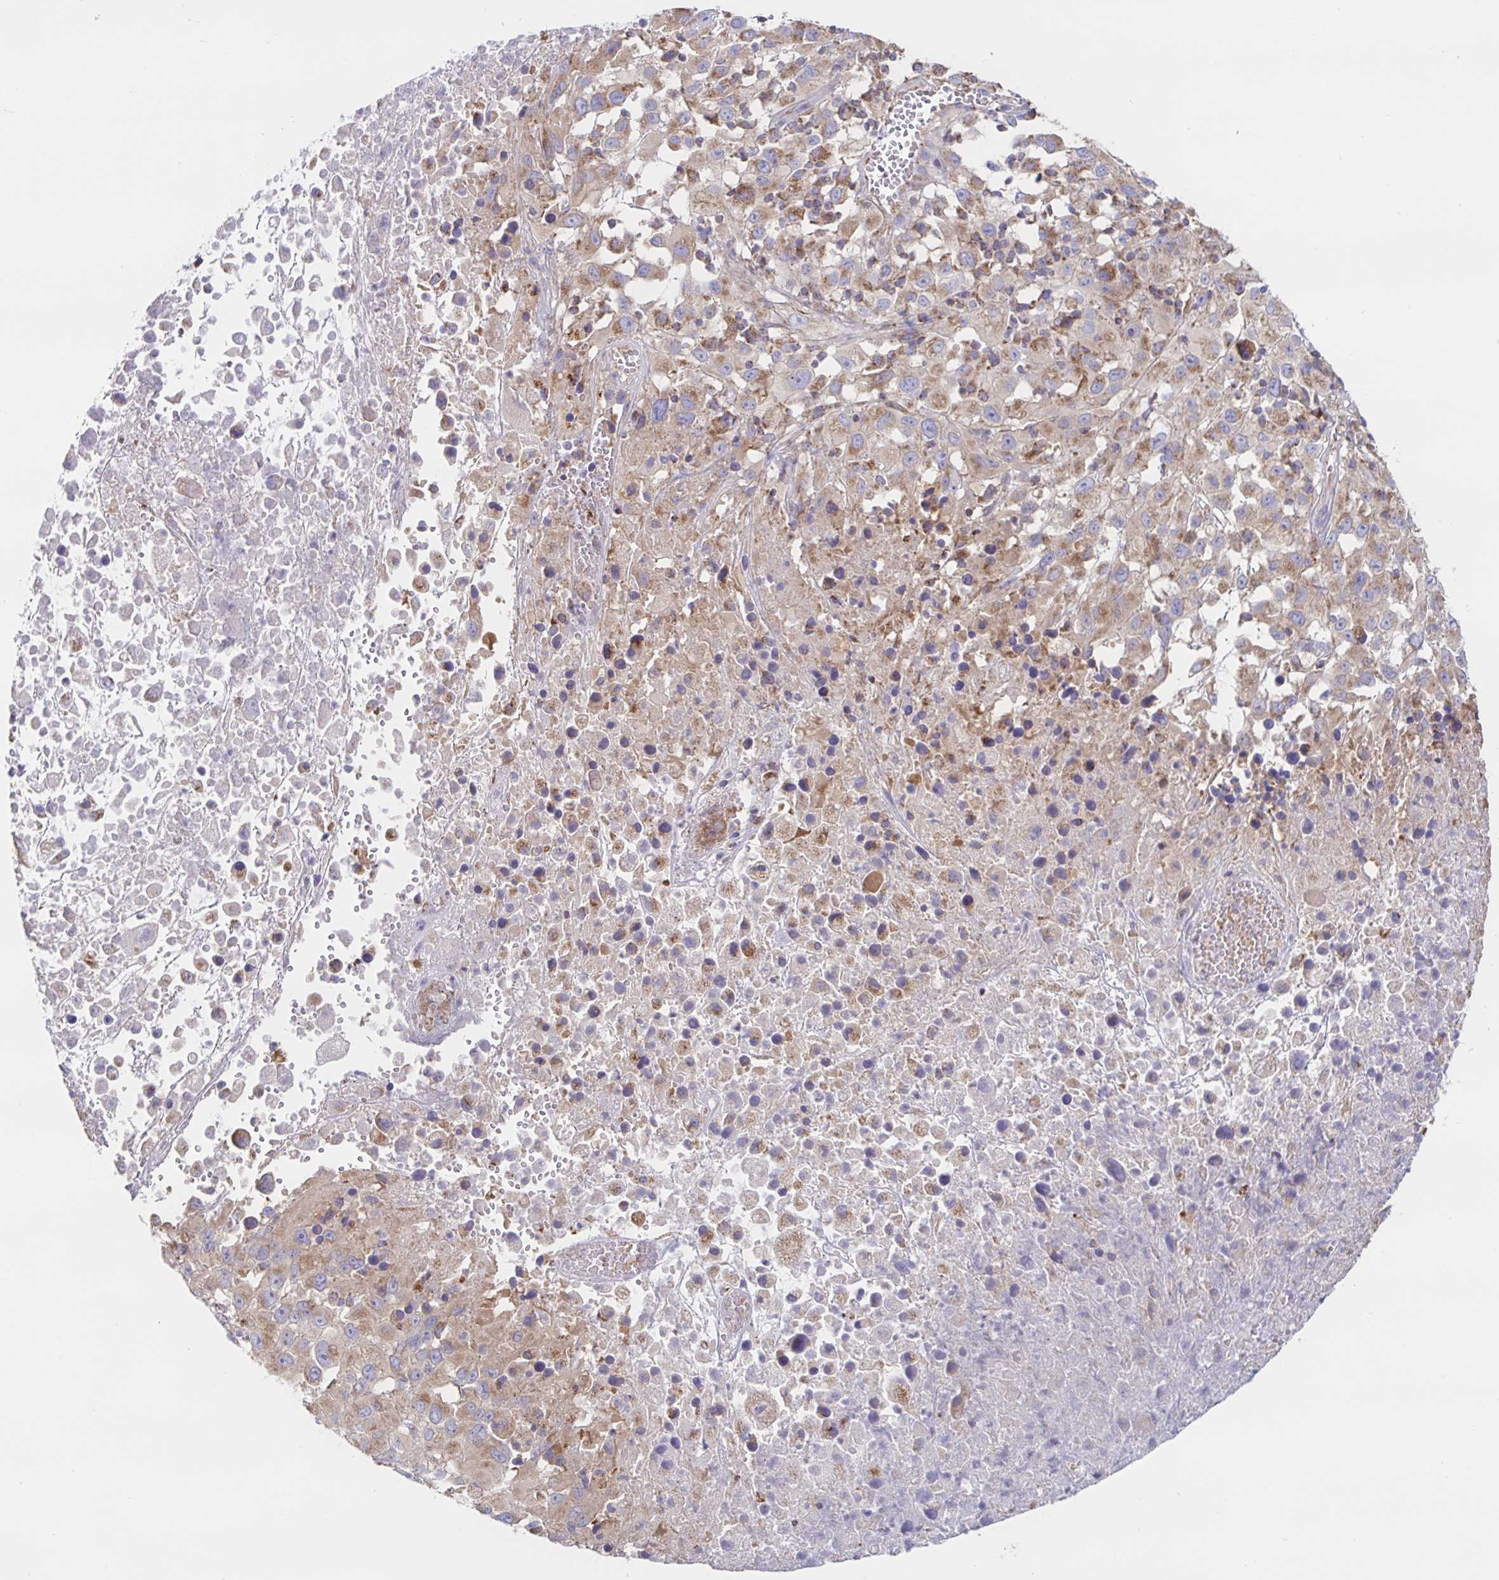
{"staining": {"intensity": "weak", "quantity": ">75%", "location": "cytoplasmic/membranous"}, "tissue": "melanoma", "cell_type": "Tumor cells", "image_type": "cancer", "snomed": [{"axis": "morphology", "description": "Malignant melanoma, Metastatic site"}, {"axis": "topography", "description": "Soft tissue"}], "caption": "IHC image of neoplastic tissue: malignant melanoma (metastatic site) stained using immunohistochemistry (IHC) shows low levels of weak protein expression localized specifically in the cytoplasmic/membranous of tumor cells, appearing as a cytoplasmic/membranous brown color.", "gene": "PRDX3", "patient": {"sex": "male", "age": 50}}